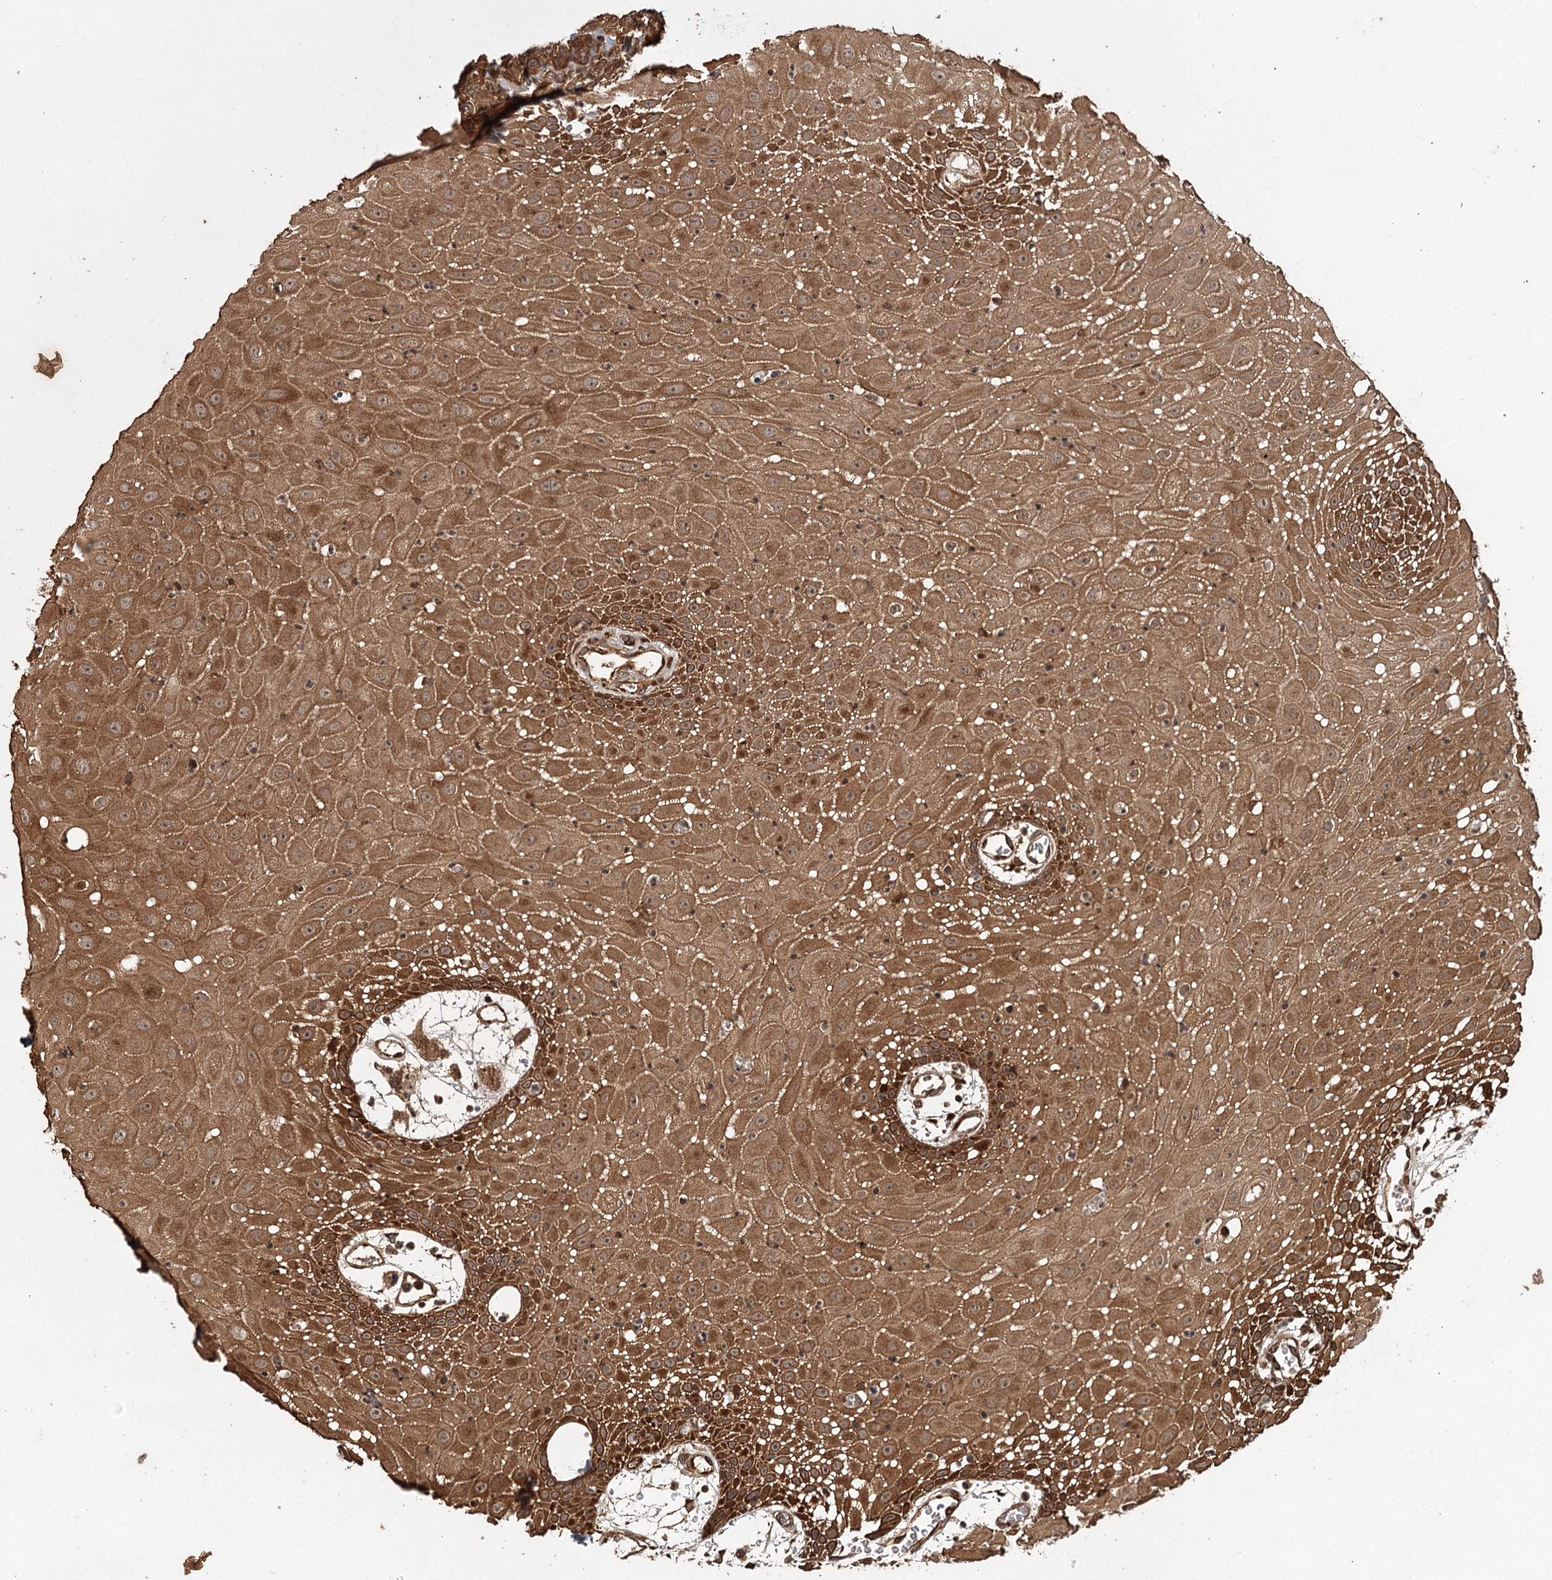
{"staining": {"intensity": "strong", "quantity": ">75%", "location": "cytoplasmic/membranous"}, "tissue": "oral mucosa", "cell_type": "Squamous epithelial cells", "image_type": "normal", "snomed": [{"axis": "morphology", "description": "Normal tissue, NOS"}, {"axis": "topography", "description": "Skeletal muscle"}, {"axis": "topography", "description": "Oral tissue"}, {"axis": "topography", "description": "Salivary gland"}, {"axis": "topography", "description": "Peripheral nerve tissue"}], "caption": "Immunohistochemistry image of normal human oral mucosa stained for a protein (brown), which demonstrates high levels of strong cytoplasmic/membranous expression in approximately >75% of squamous epithelial cells.", "gene": "RPAP3", "patient": {"sex": "male", "age": 54}}